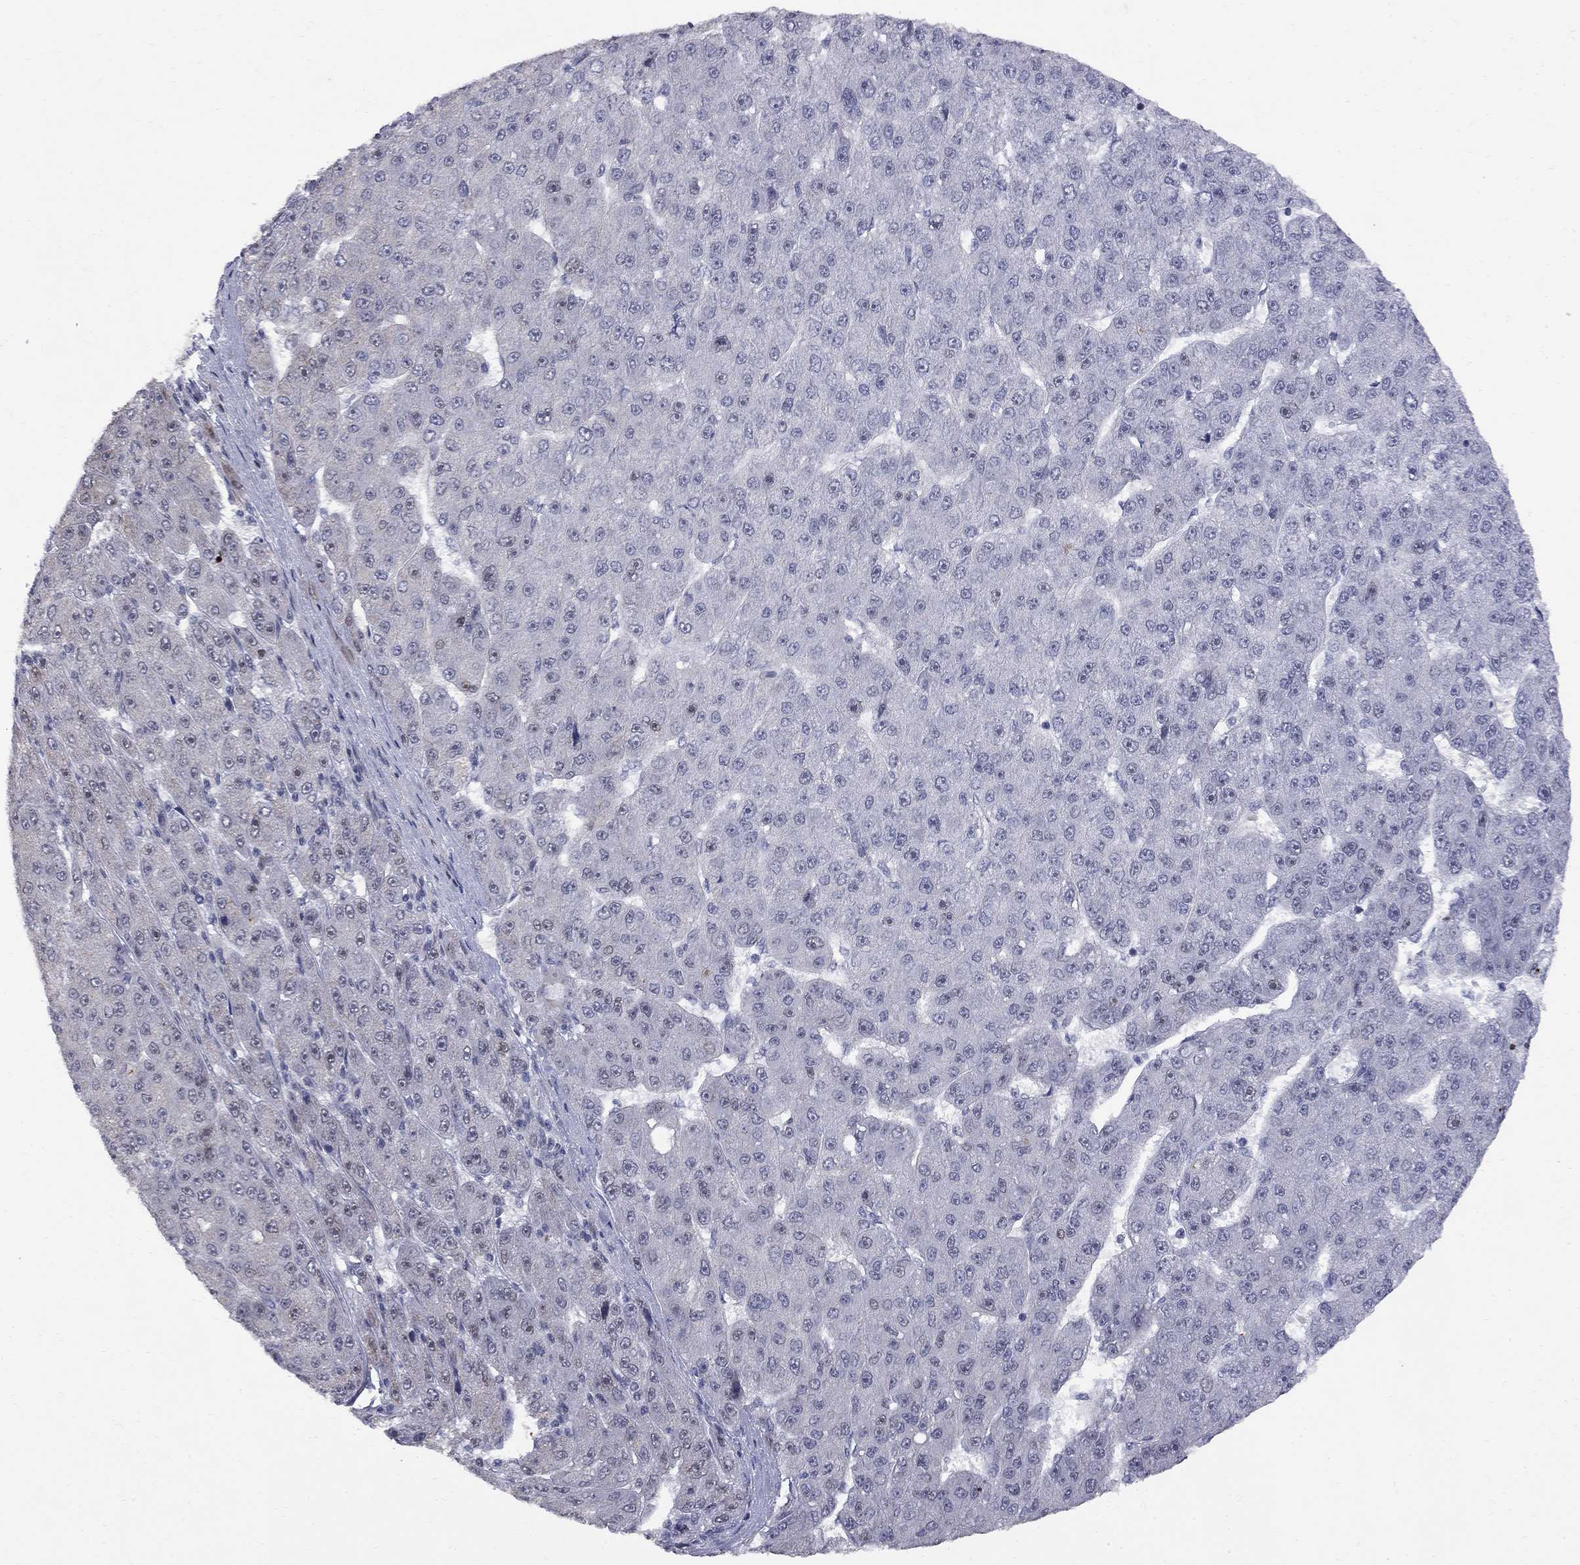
{"staining": {"intensity": "negative", "quantity": "none", "location": "none"}, "tissue": "liver cancer", "cell_type": "Tumor cells", "image_type": "cancer", "snomed": [{"axis": "morphology", "description": "Carcinoma, Hepatocellular, NOS"}, {"axis": "topography", "description": "Liver"}], "caption": "This micrograph is of hepatocellular carcinoma (liver) stained with IHC to label a protein in brown with the nuclei are counter-stained blue. There is no expression in tumor cells.", "gene": "DHX33", "patient": {"sex": "male", "age": 67}}